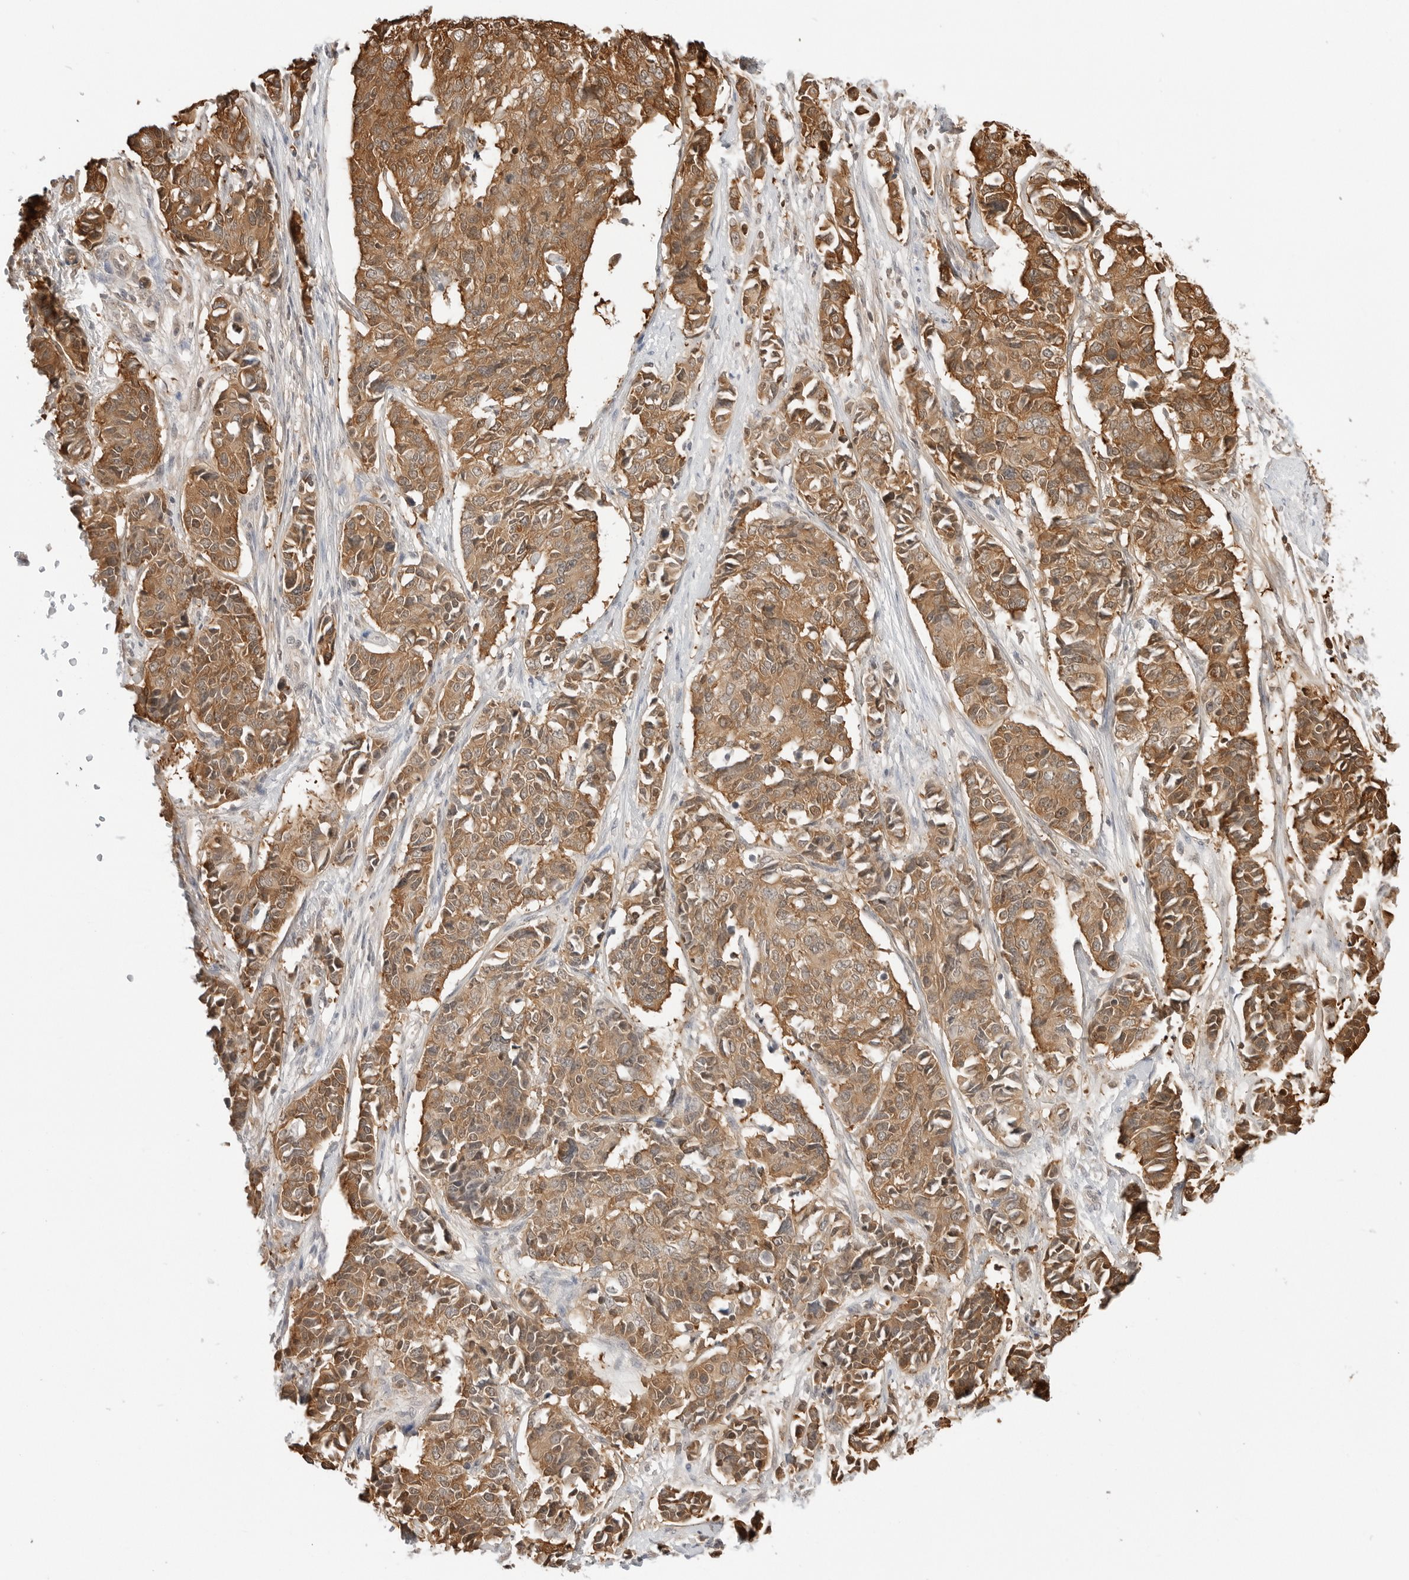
{"staining": {"intensity": "moderate", "quantity": ">75%", "location": "cytoplasmic/membranous,nuclear"}, "tissue": "cervical cancer", "cell_type": "Tumor cells", "image_type": "cancer", "snomed": [{"axis": "morphology", "description": "Normal tissue, NOS"}, {"axis": "morphology", "description": "Squamous cell carcinoma, NOS"}, {"axis": "topography", "description": "Cervix"}], "caption": "Squamous cell carcinoma (cervical) was stained to show a protein in brown. There is medium levels of moderate cytoplasmic/membranous and nuclear positivity in approximately >75% of tumor cells.", "gene": "NUDC", "patient": {"sex": "female", "age": 35}}